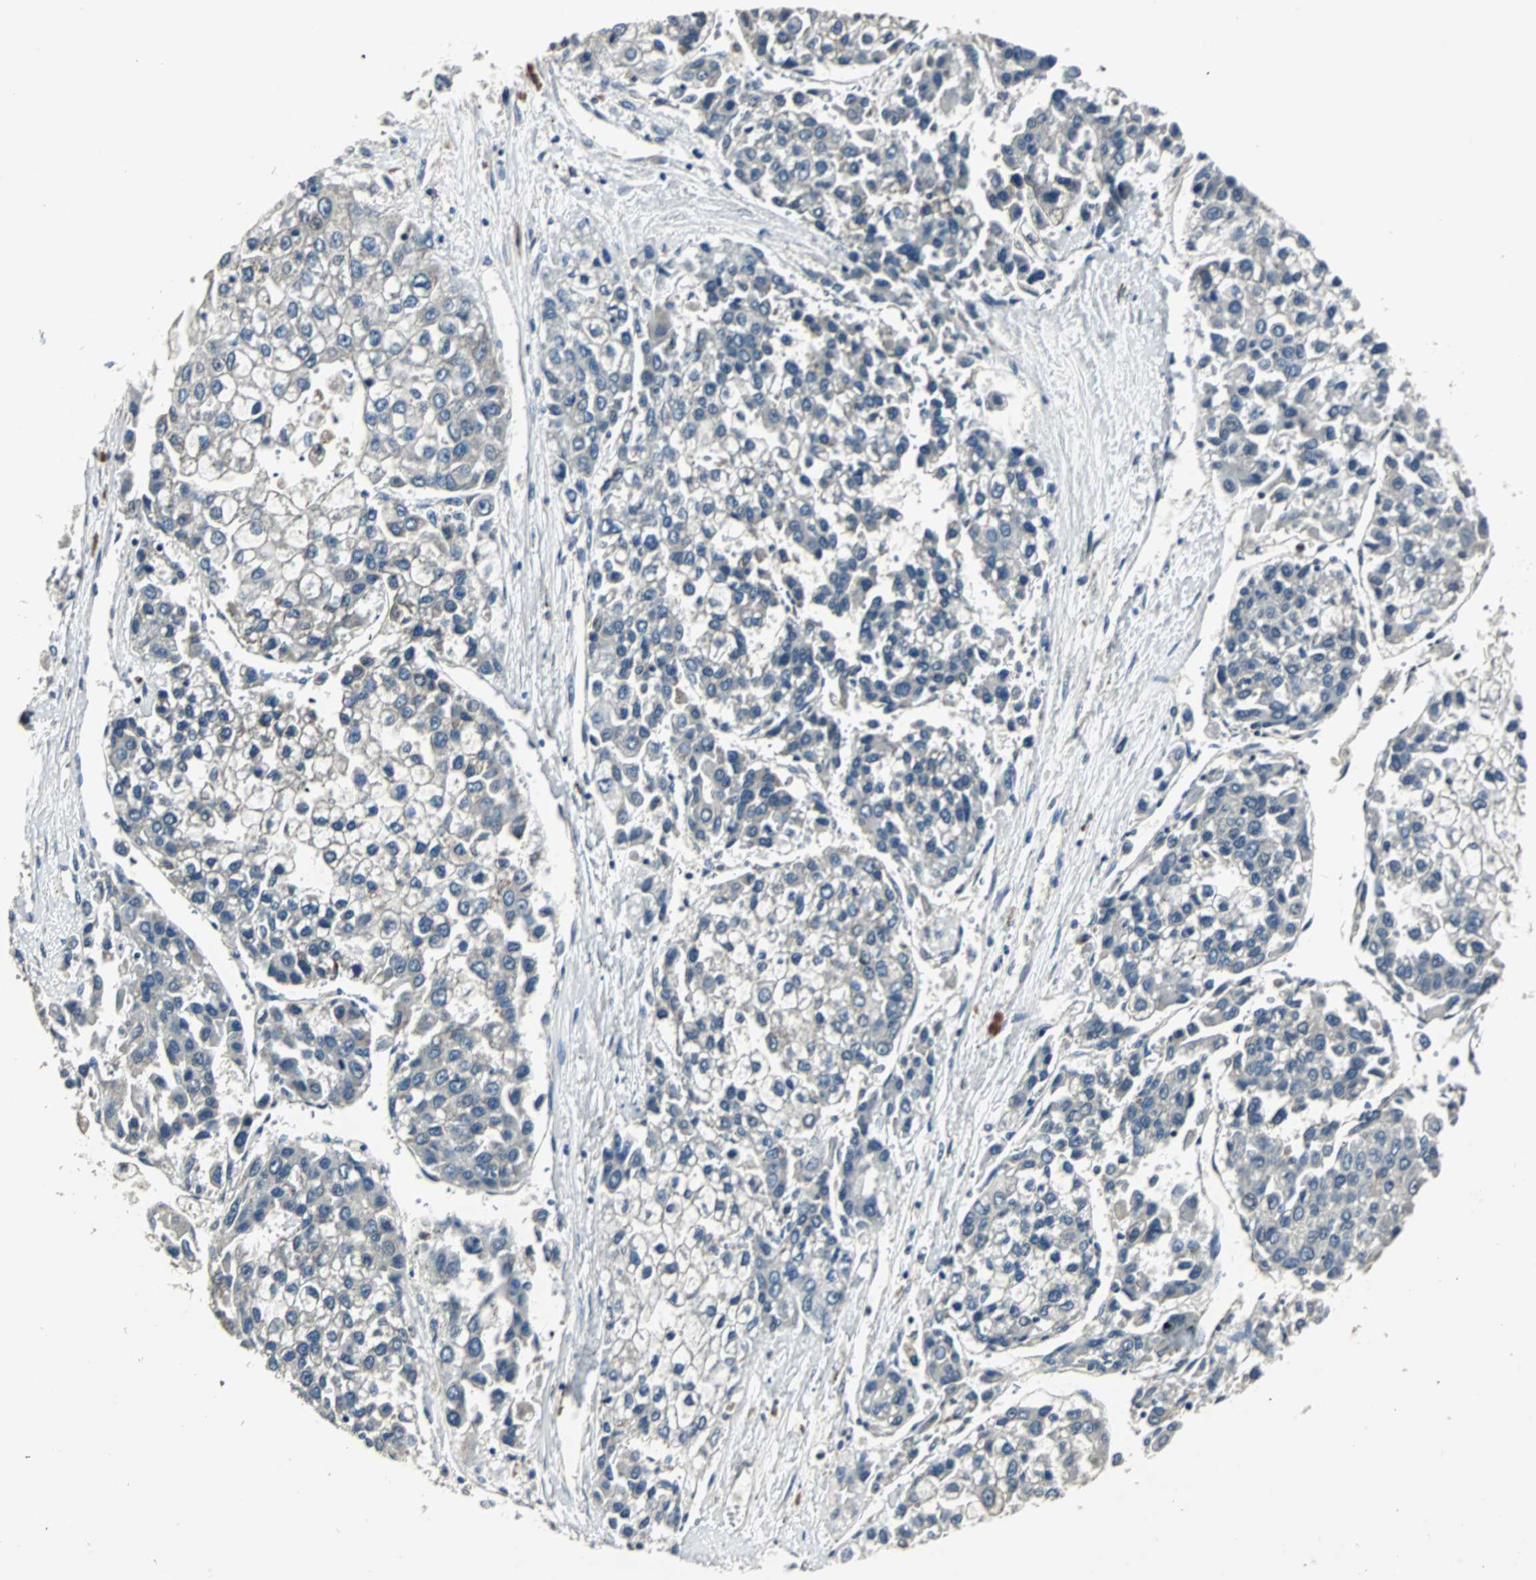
{"staining": {"intensity": "negative", "quantity": "none", "location": "none"}, "tissue": "liver cancer", "cell_type": "Tumor cells", "image_type": "cancer", "snomed": [{"axis": "morphology", "description": "Carcinoma, Hepatocellular, NOS"}, {"axis": "topography", "description": "Liver"}], "caption": "Immunohistochemistry (IHC) micrograph of neoplastic tissue: human hepatocellular carcinoma (liver) stained with DAB reveals no significant protein staining in tumor cells.", "gene": "MED4", "patient": {"sex": "female", "age": 66}}